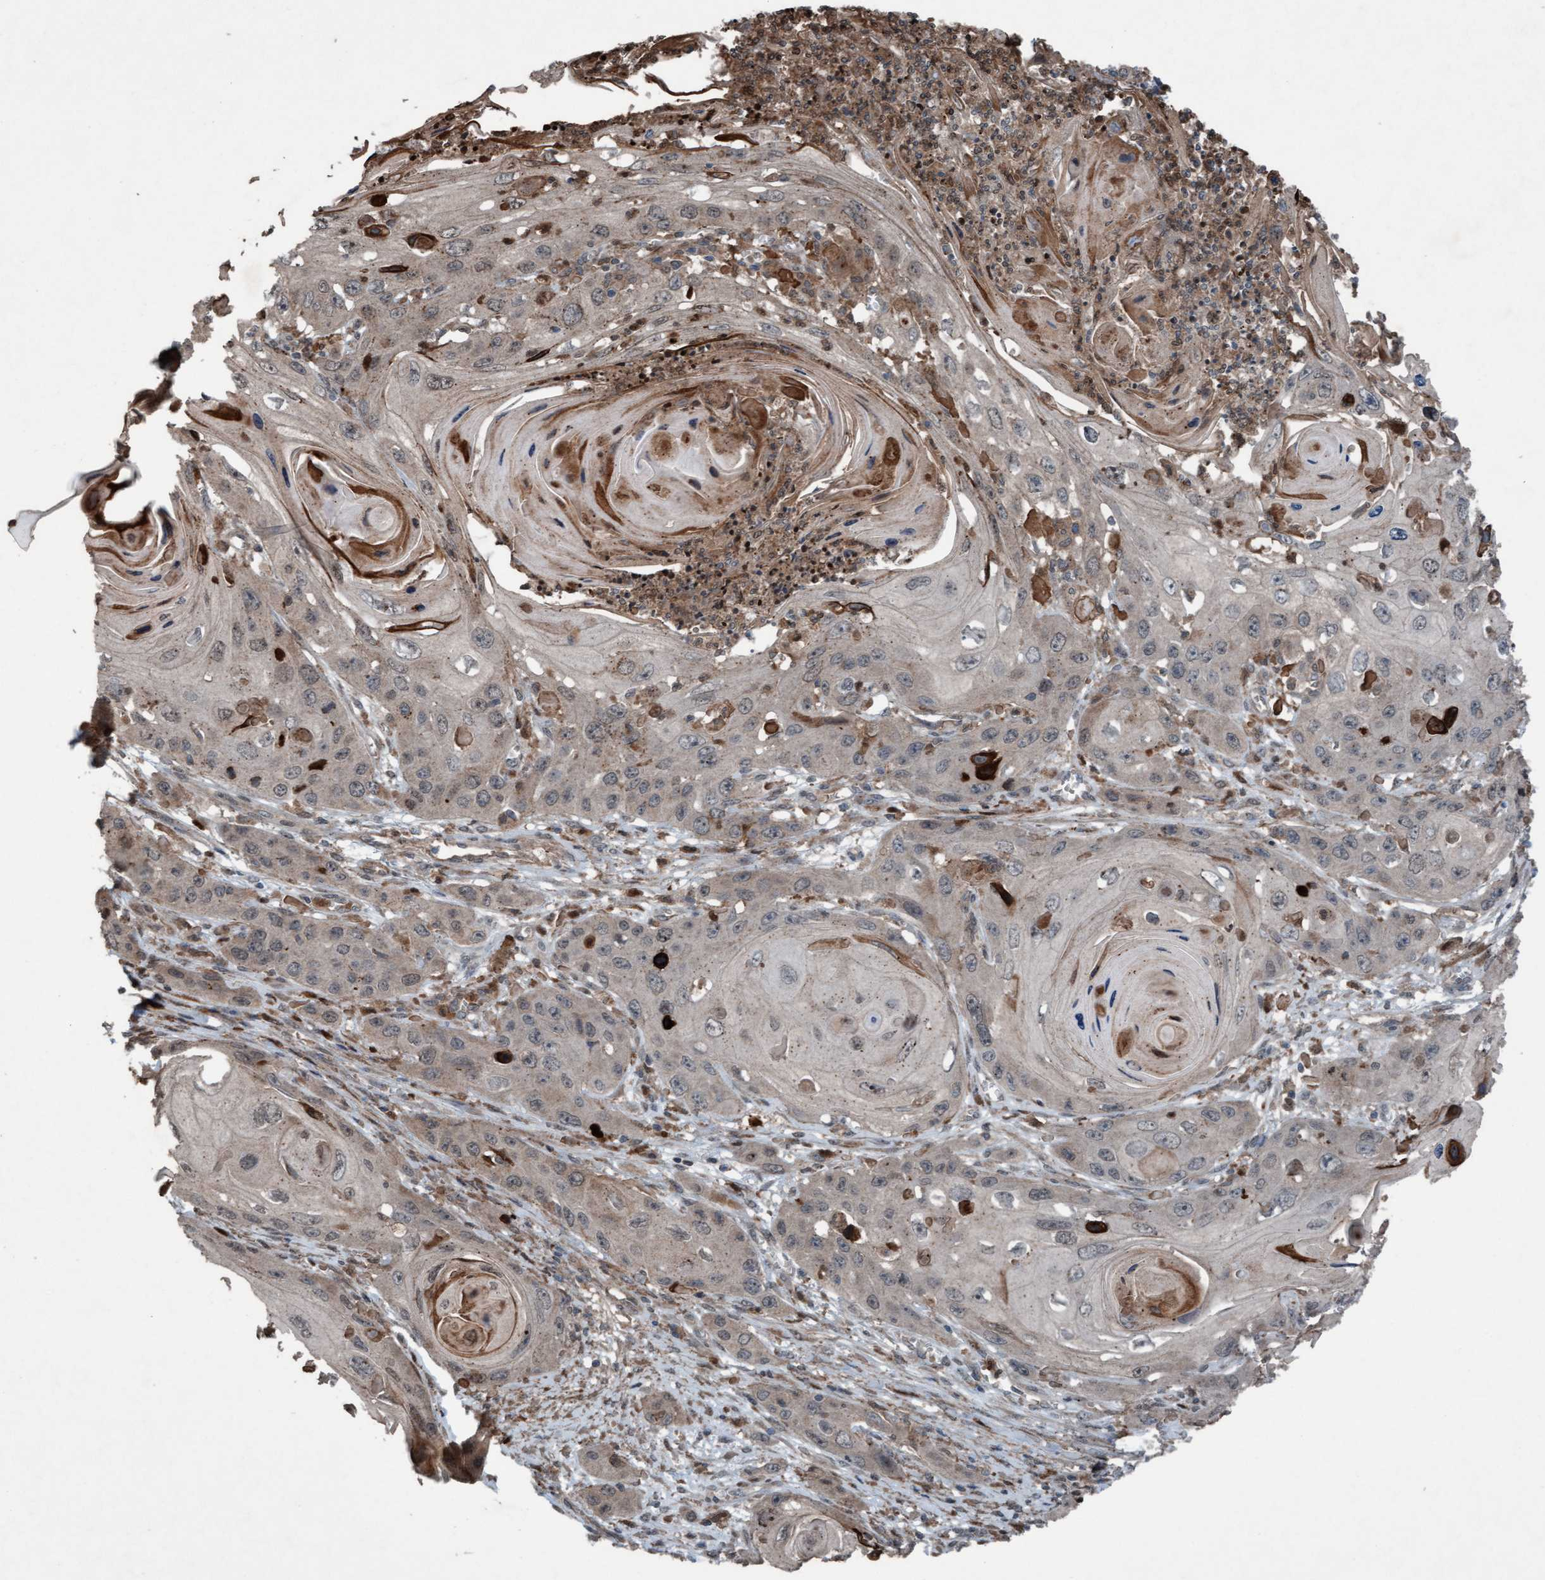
{"staining": {"intensity": "weak", "quantity": "<25%", "location": "cytoplasmic/membranous,nuclear"}, "tissue": "skin cancer", "cell_type": "Tumor cells", "image_type": "cancer", "snomed": [{"axis": "morphology", "description": "Squamous cell carcinoma, NOS"}, {"axis": "topography", "description": "Skin"}], "caption": "High power microscopy histopathology image of an immunohistochemistry micrograph of skin squamous cell carcinoma, revealing no significant positivity in tumor cells.", "gene": "PLXNB2", "patient": {"sex": "male", "age": 55}}